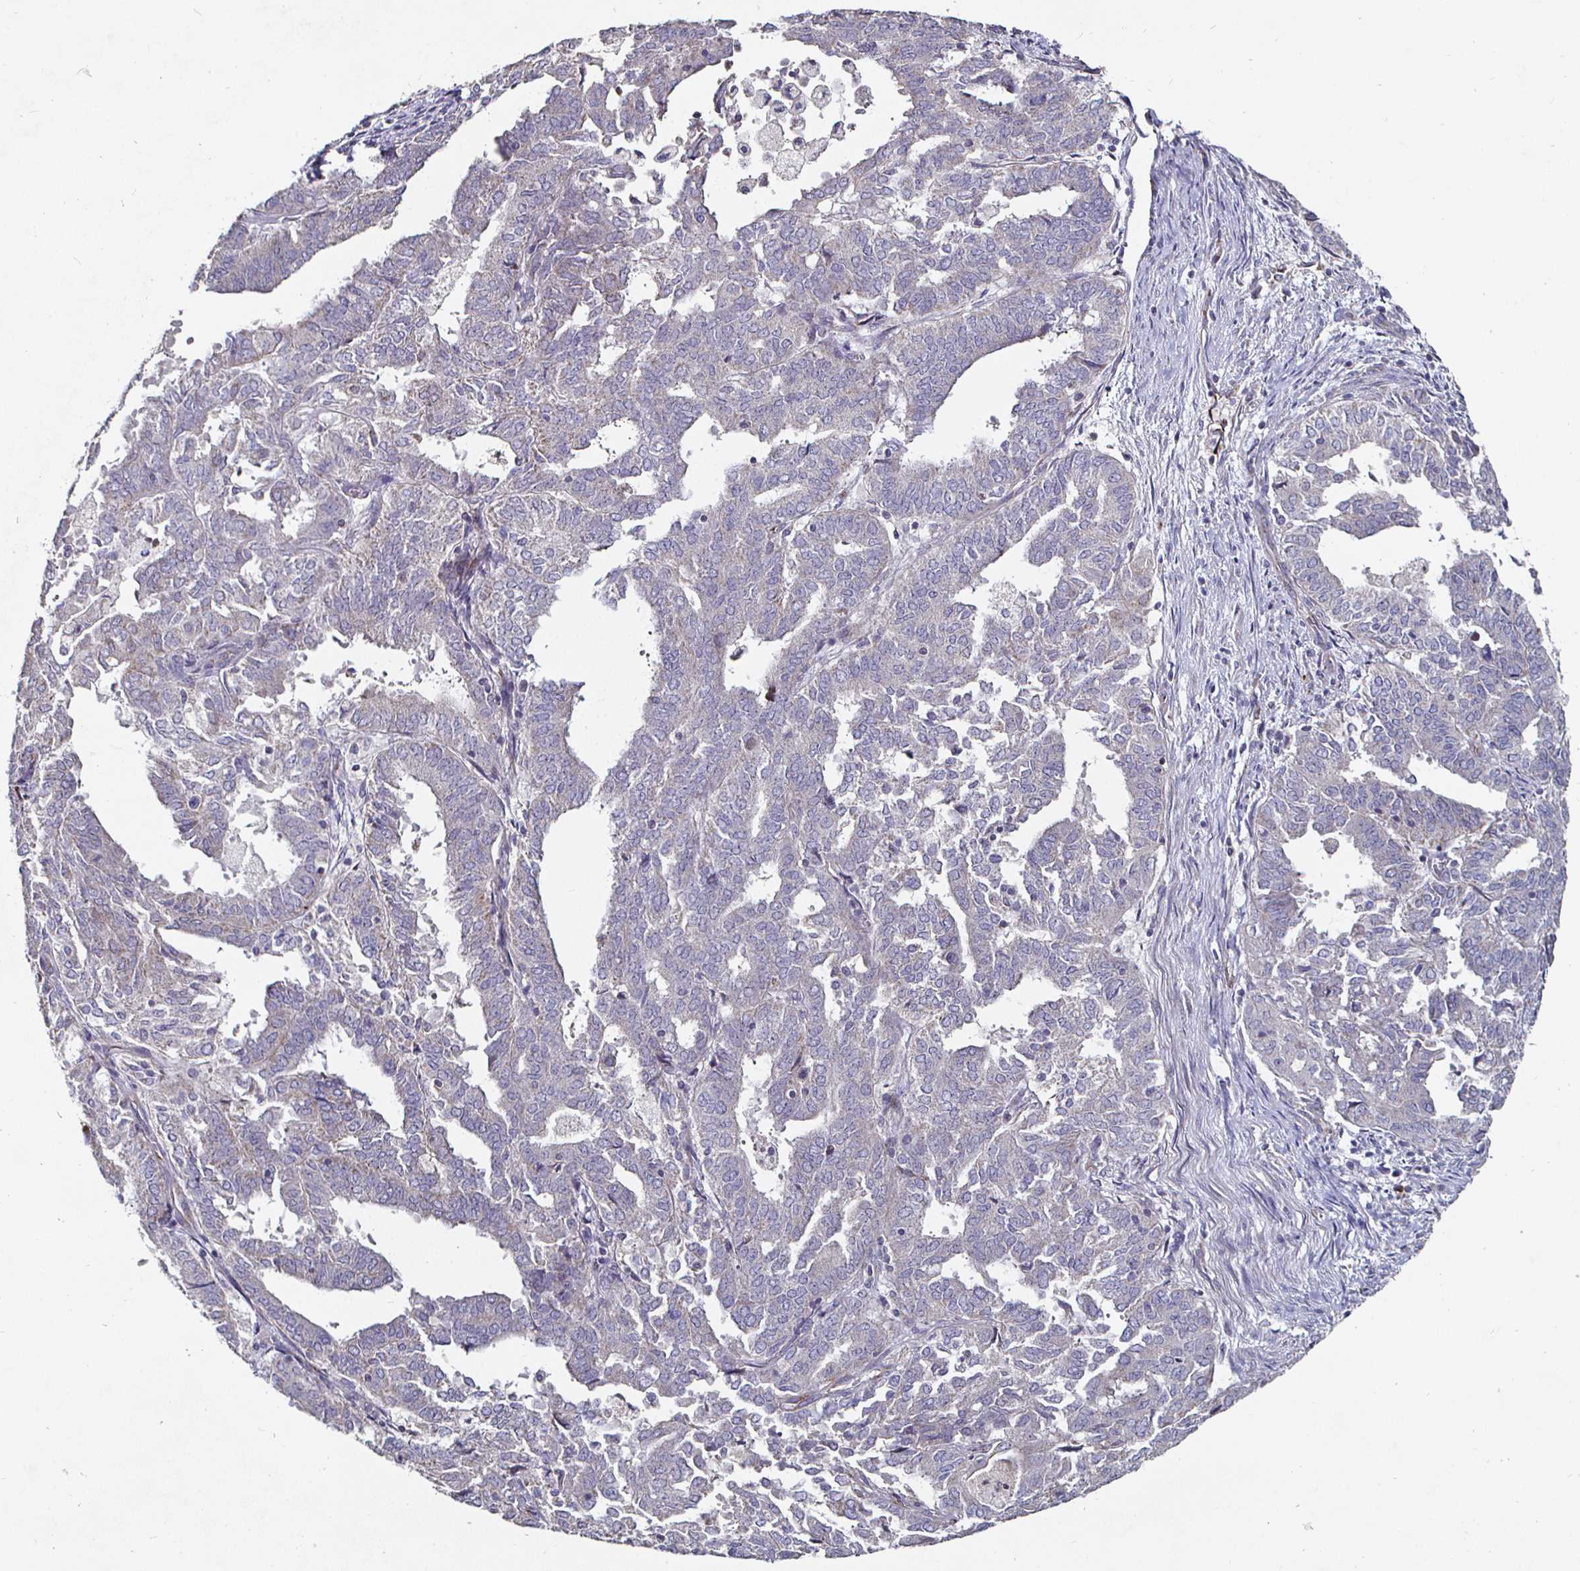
{"staining": {"intensity": "negative", "quantity": "none", "location": "none"}, "tissue": "endometrial cancer", "cell_type": "Tumor cells", "image_type": "cancer", "snomed": [{"axis": "morphology", "description": "Adenocarcinoma, NOS"}, {"axis": "topography", "description": "Endometrium"}], "caption": "Endometrial cancer (adenocarcinoma) was stained to show a protein in brown. There is no significant positivity in tumor cells. The staining is performed using DAB (3,3'-diaminobenzidine) brown chromogen with nuclei counter-stained in using hematoxylin.", "gene": "NRSN1", "patient": {"sex": "female", "age": 72}}